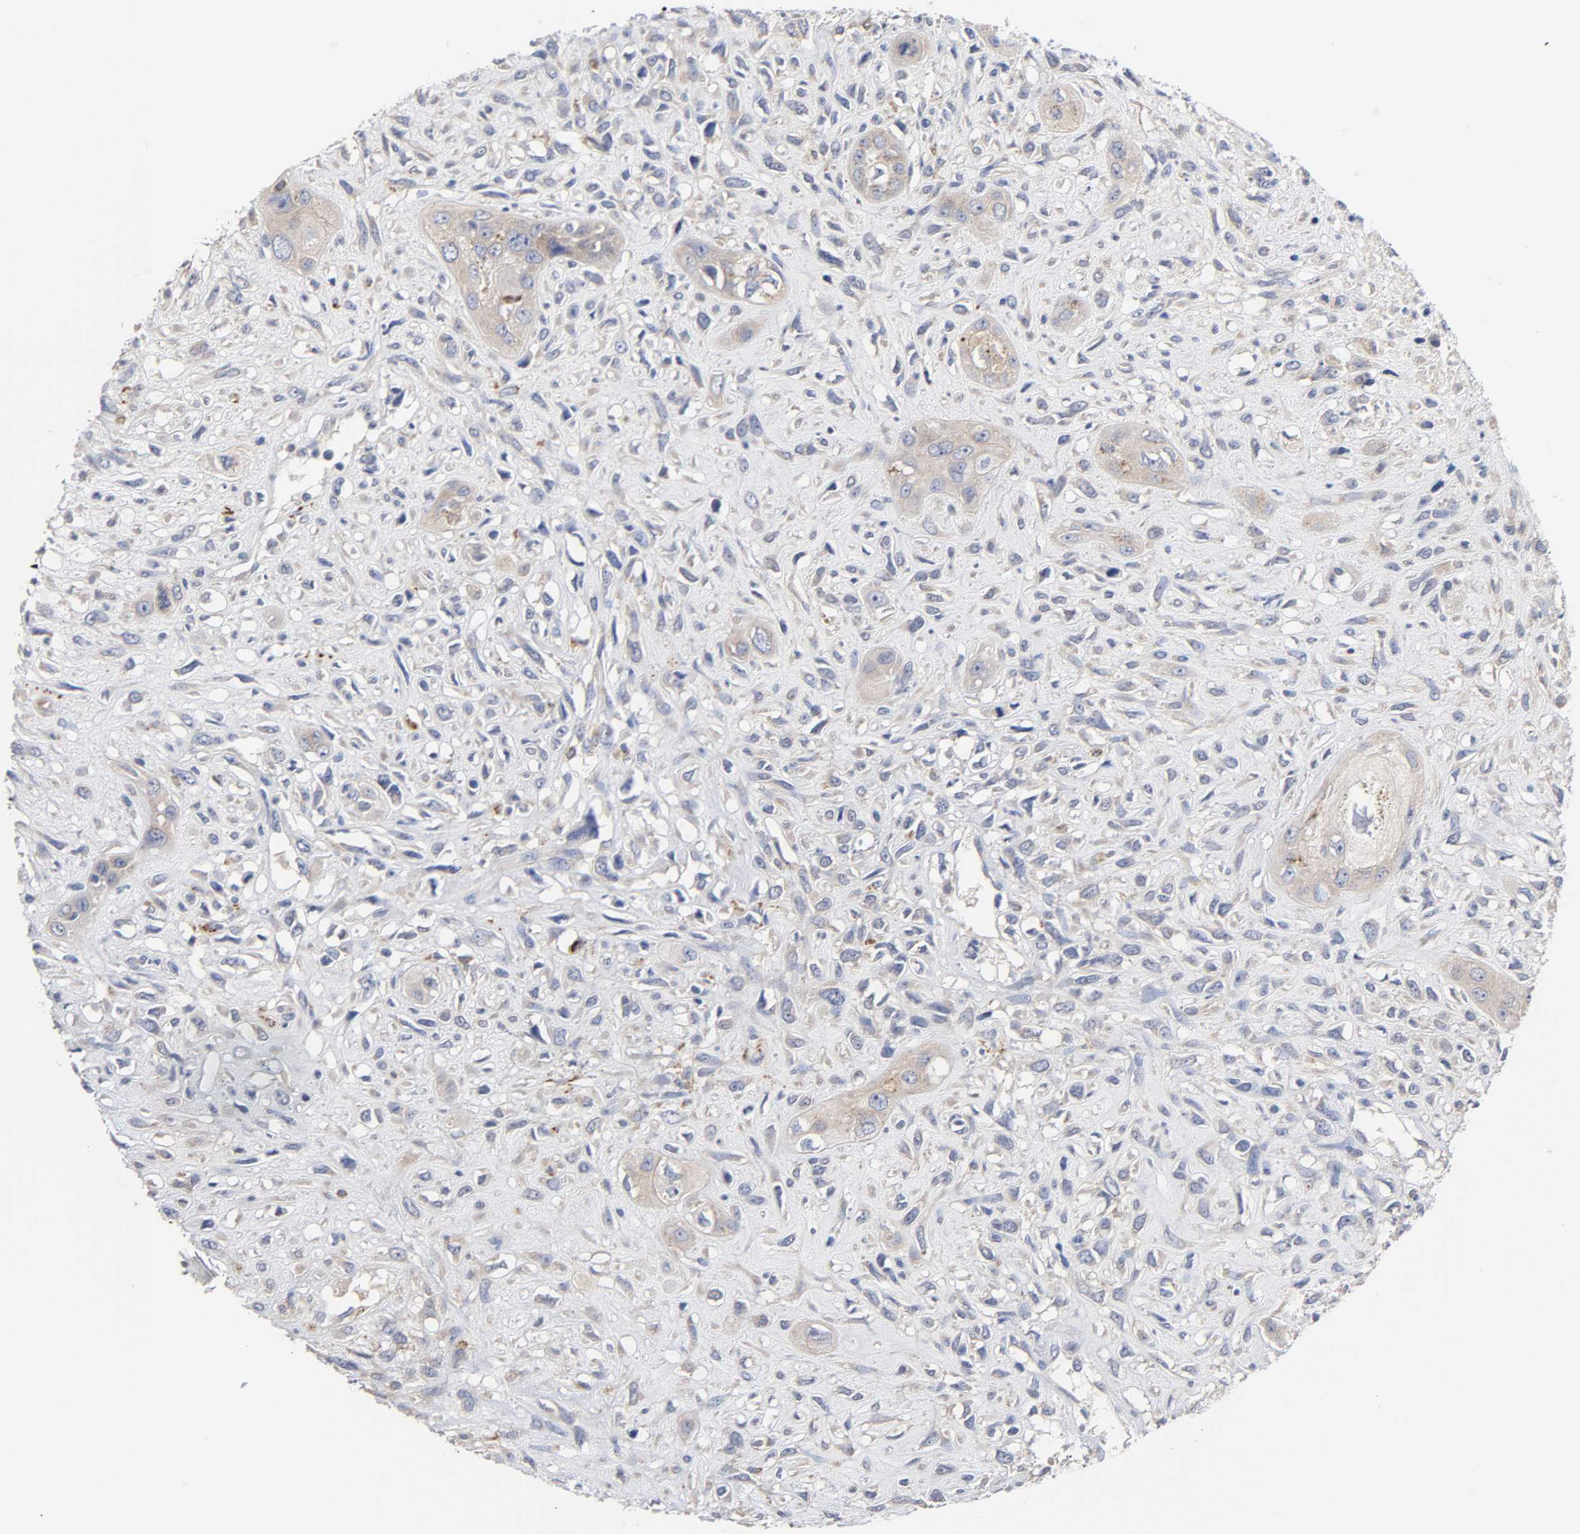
{"staining": {"intensity": "weak", "quantity": "25%-75%", "location": "cytoplasmic/membranous"}, "tissue": "head and neck cancer", "cell_type": "Tumor cells", "image_type": "cancer", "snomed": [{"axis": "morphology", "description": "Necrosis, NOS"}, {"axis": "morphology", "description": "Neoplasm, malignant, NOS"}, {"axis": "topography", "description": "Salivary gland"}, {"axis": "topography", "description": "Head-Neck"}], "caption": "Immunohistochemical staining of head and neck cancer (neoplasm (malignant)) displays low levels of weak cytoplasmic/membranous staining in approximately 25%-75% of tumor cells.", "gene": "C17orf75", "patient": {"sex": "male", "age": 43}}